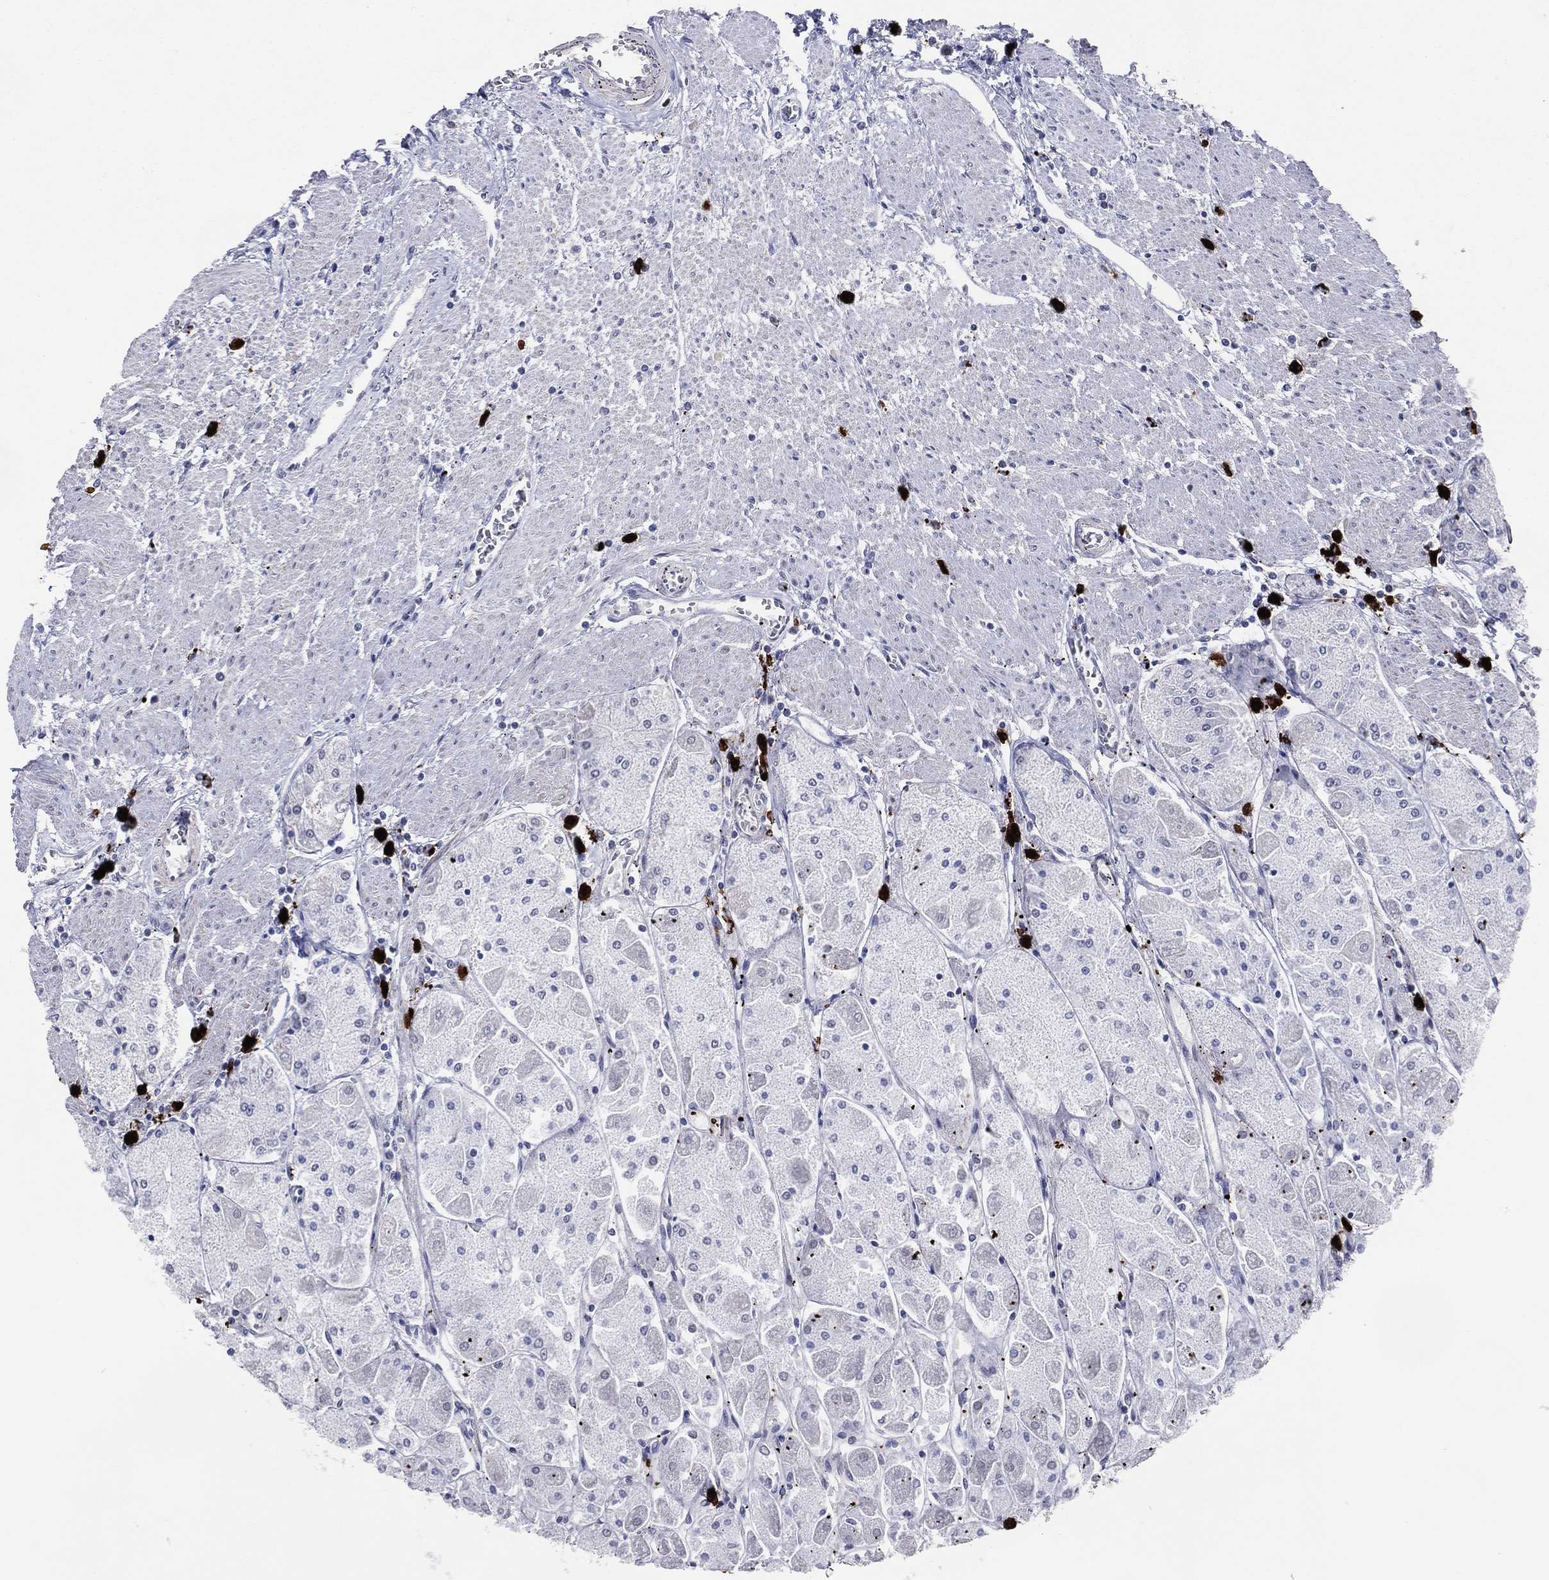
{"staining": {"intensity": "moderate", "quantity": "<25%", "location": "cytoplasmic/membranous"}, "tissue": "stomach", "cell_type": "Glandular cells", "image_type": "normal", "snomed": [{"axis": "morphology", "description": "Normal tissue, NOS"}, {"axis": "topography", "description": "Stomach"}], "caption": "Human stomach stained for a protein (brown) shows moderate cytoplasmic/membranous positive expression in about <25% of glandular cells.", "gene": "CFAP58", "patient": {"sex": "male", "age": 70}}